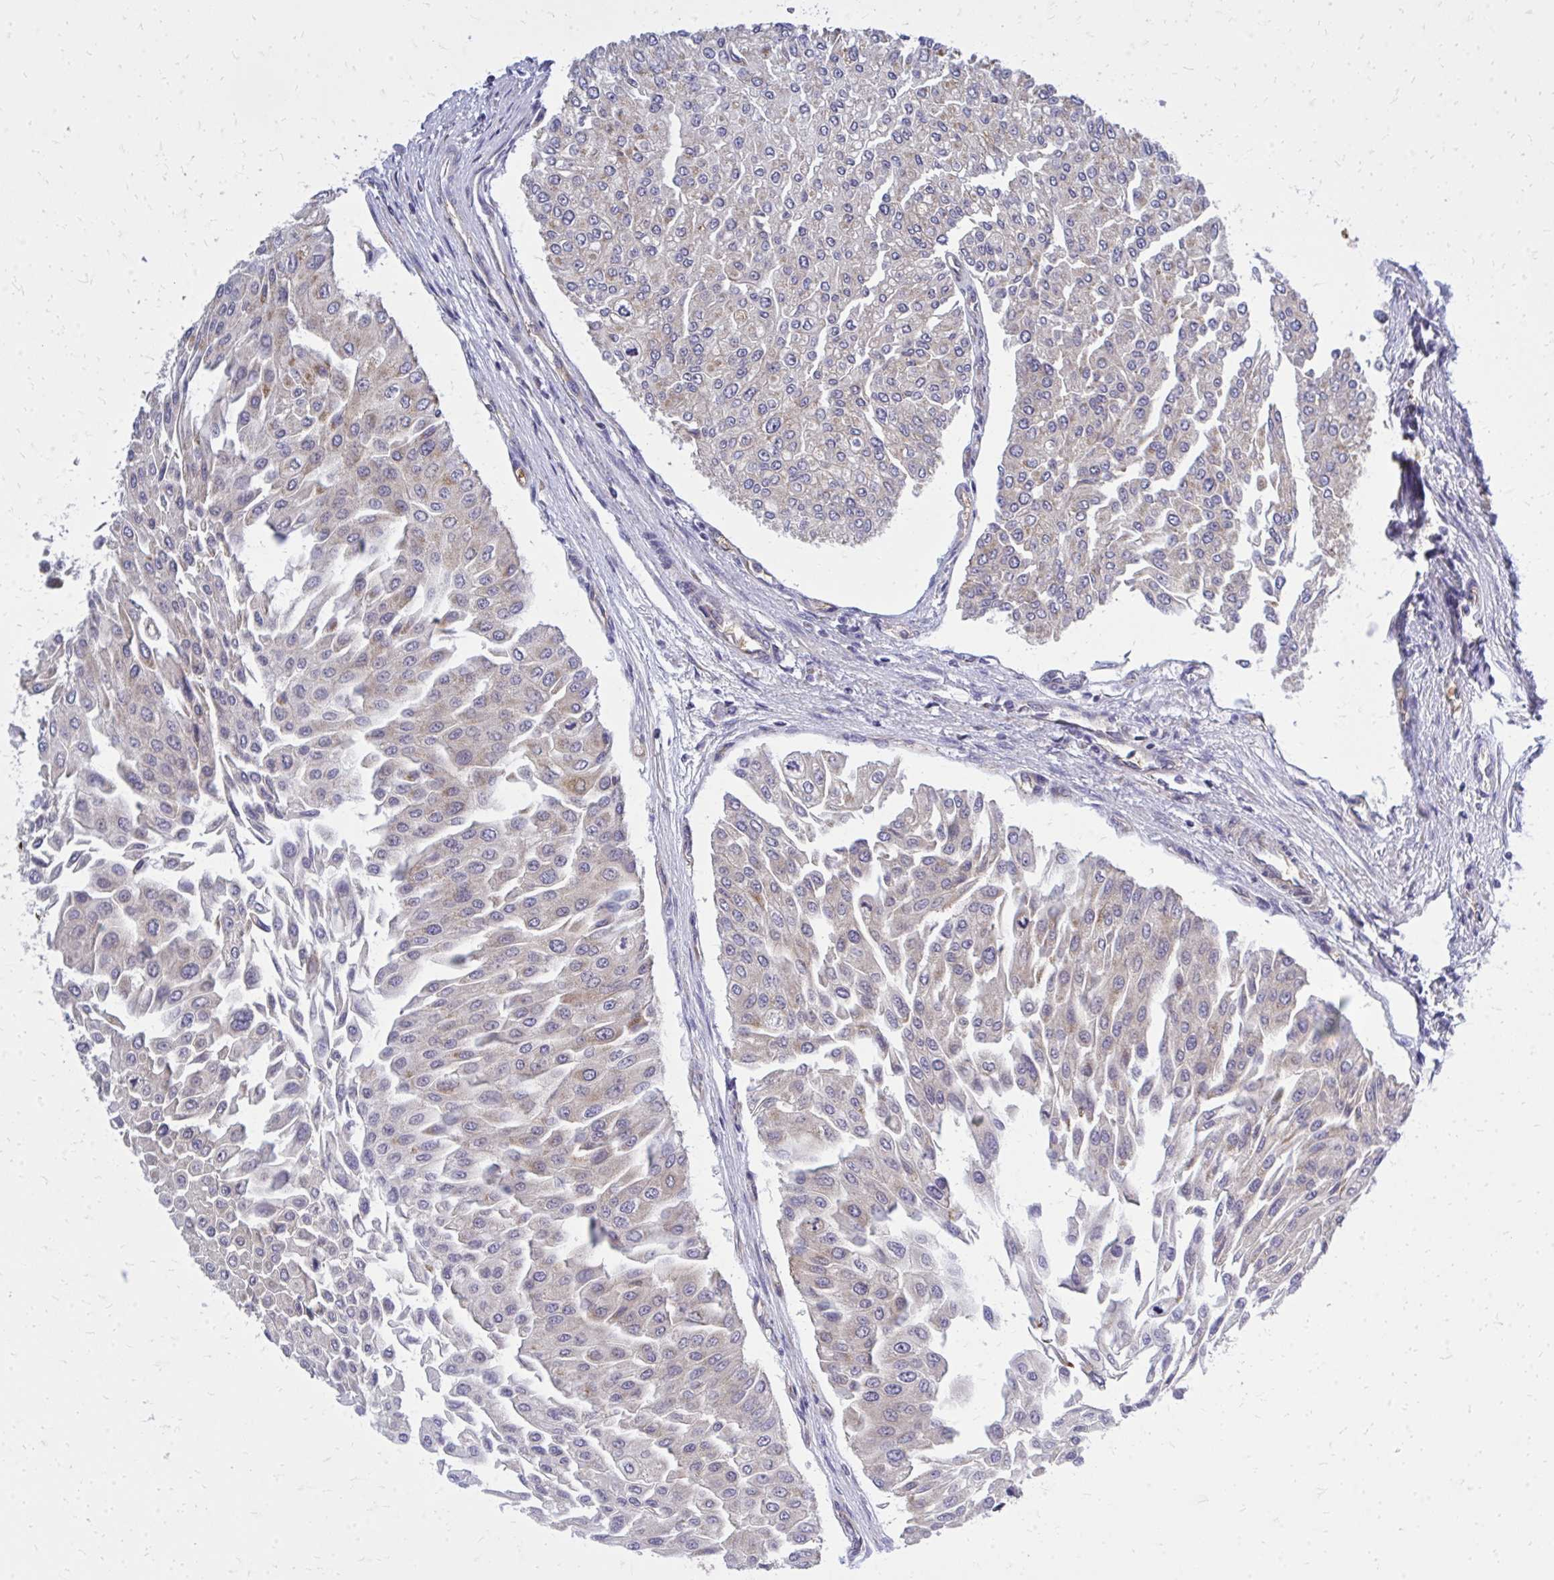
{"staining": {"intensity": "weak", "quantity": "<25%", "location": "cytoplasmic/membranous"}, "tissue": "urothelial cancer", "cell_type": "Tumor cells", "image_type": "cancer", "snomed": [{"axis": "morphology", "description": "Urothelial carcinoma, NOS"}, {"axis": "topography", "description": "Urinary bladder"}], "caption": "Histopathology image shows no protein positivity in tumor cells of urothelial cancer tissue. (Stains: DAB immunohistochemistry with hematoxylin counter stain, Microscopy: brightfield microscopy at high magnification).", "gene": "PDK4", "patient": {"sex": "male", "age": 67}}